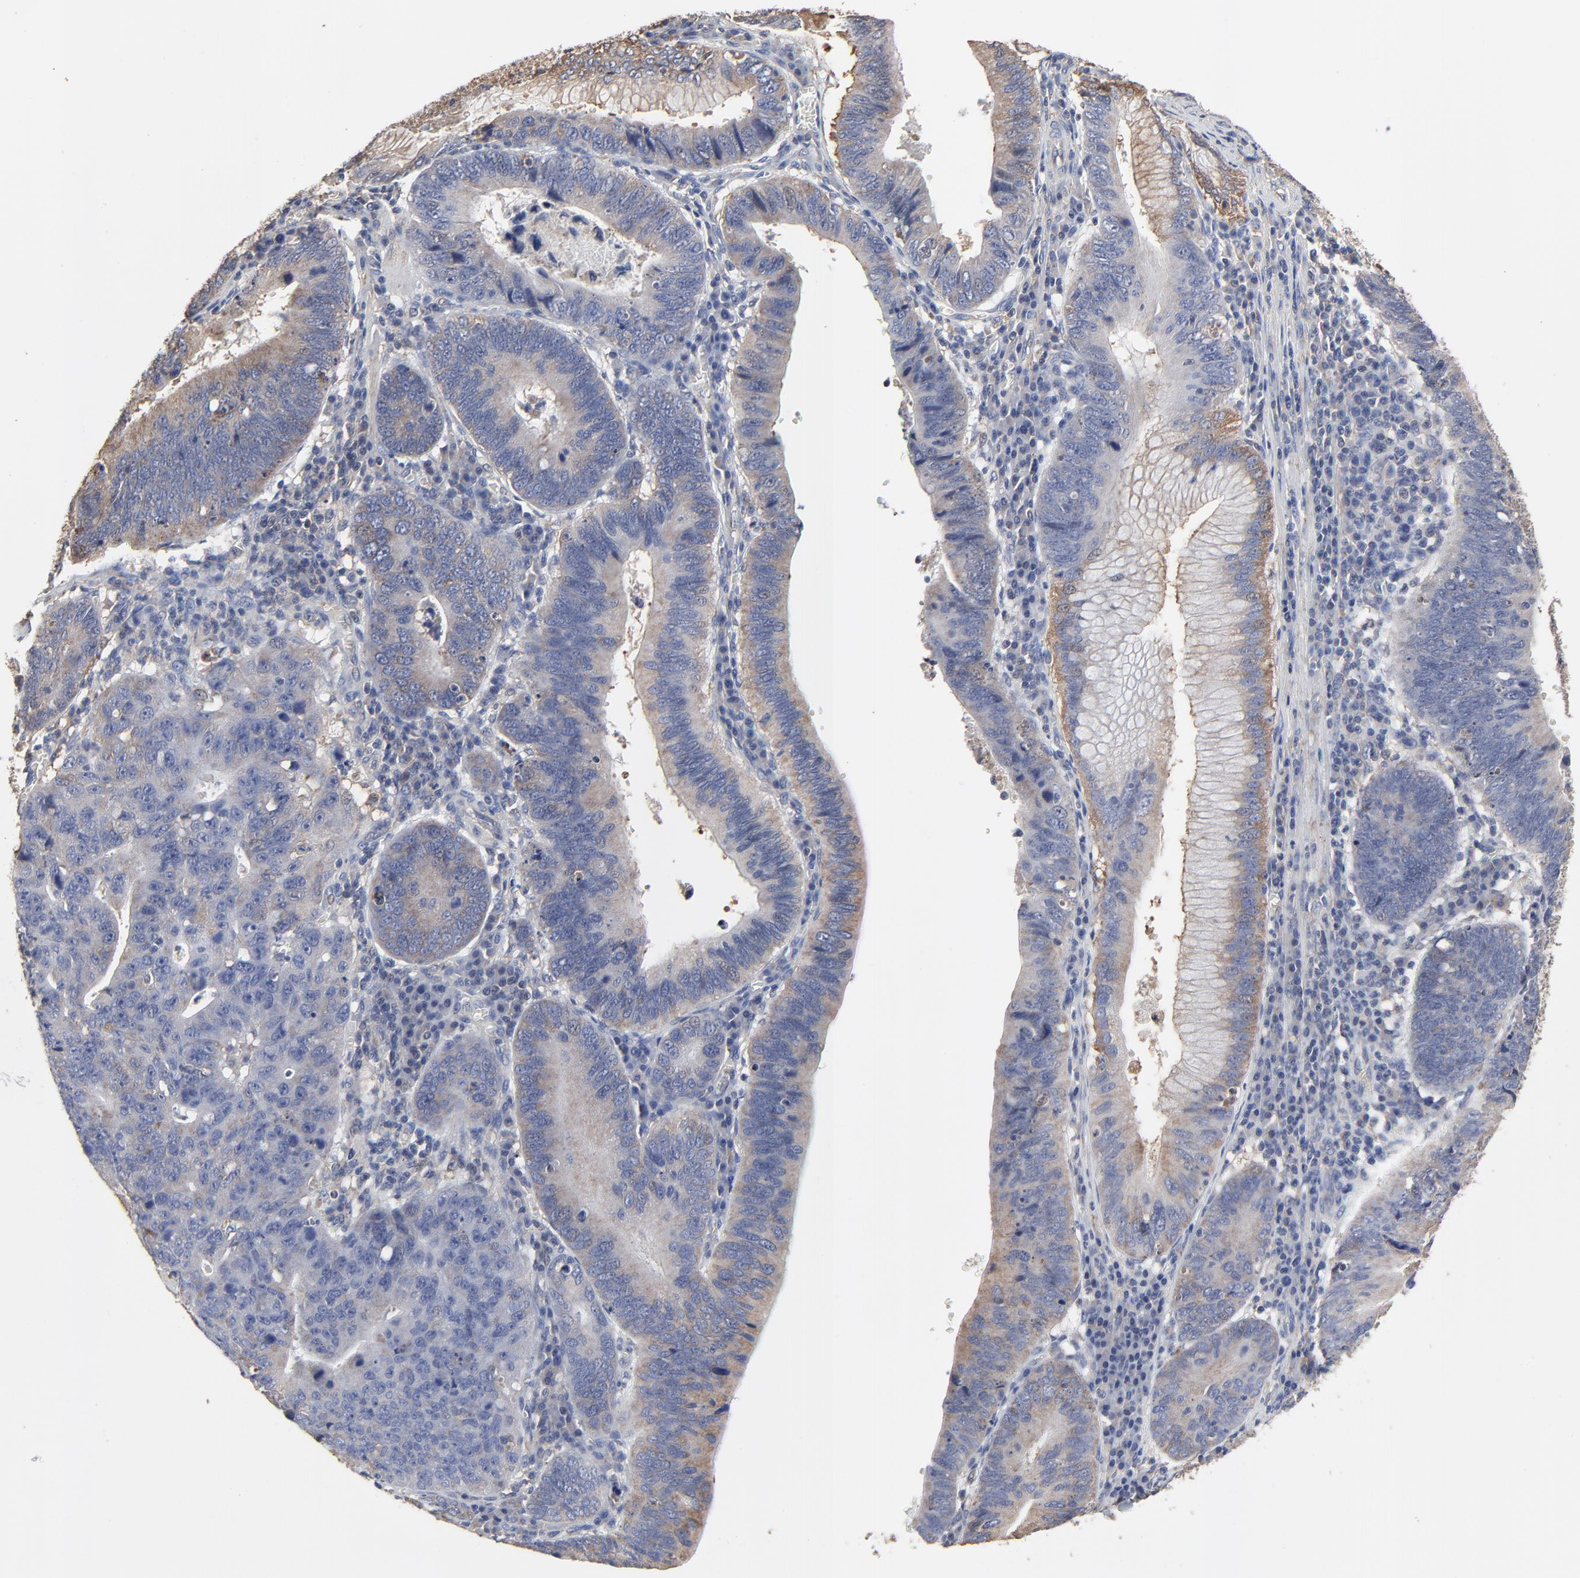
{"staining": {"intensity": "moderate", "quantity": ">75%", "location": "cytoplasmic/membranous"}, "tissue": "stomach cancer", "cell_type": "Tumor cells", "image_type": "cancer", "snomed": [{"axis": "morphology", "description": "Adenocarcinoma, NOS"}, {"axis": "topography", "description": "Stomach"}], "caption": "IHC (DAB) staining of human stomach cancer displays moderate cytoplasmic/membranous protein staining in about >75% of tumor cells.", "gene": "NXF3", "patient": {"sex": "male", "age": 59}}